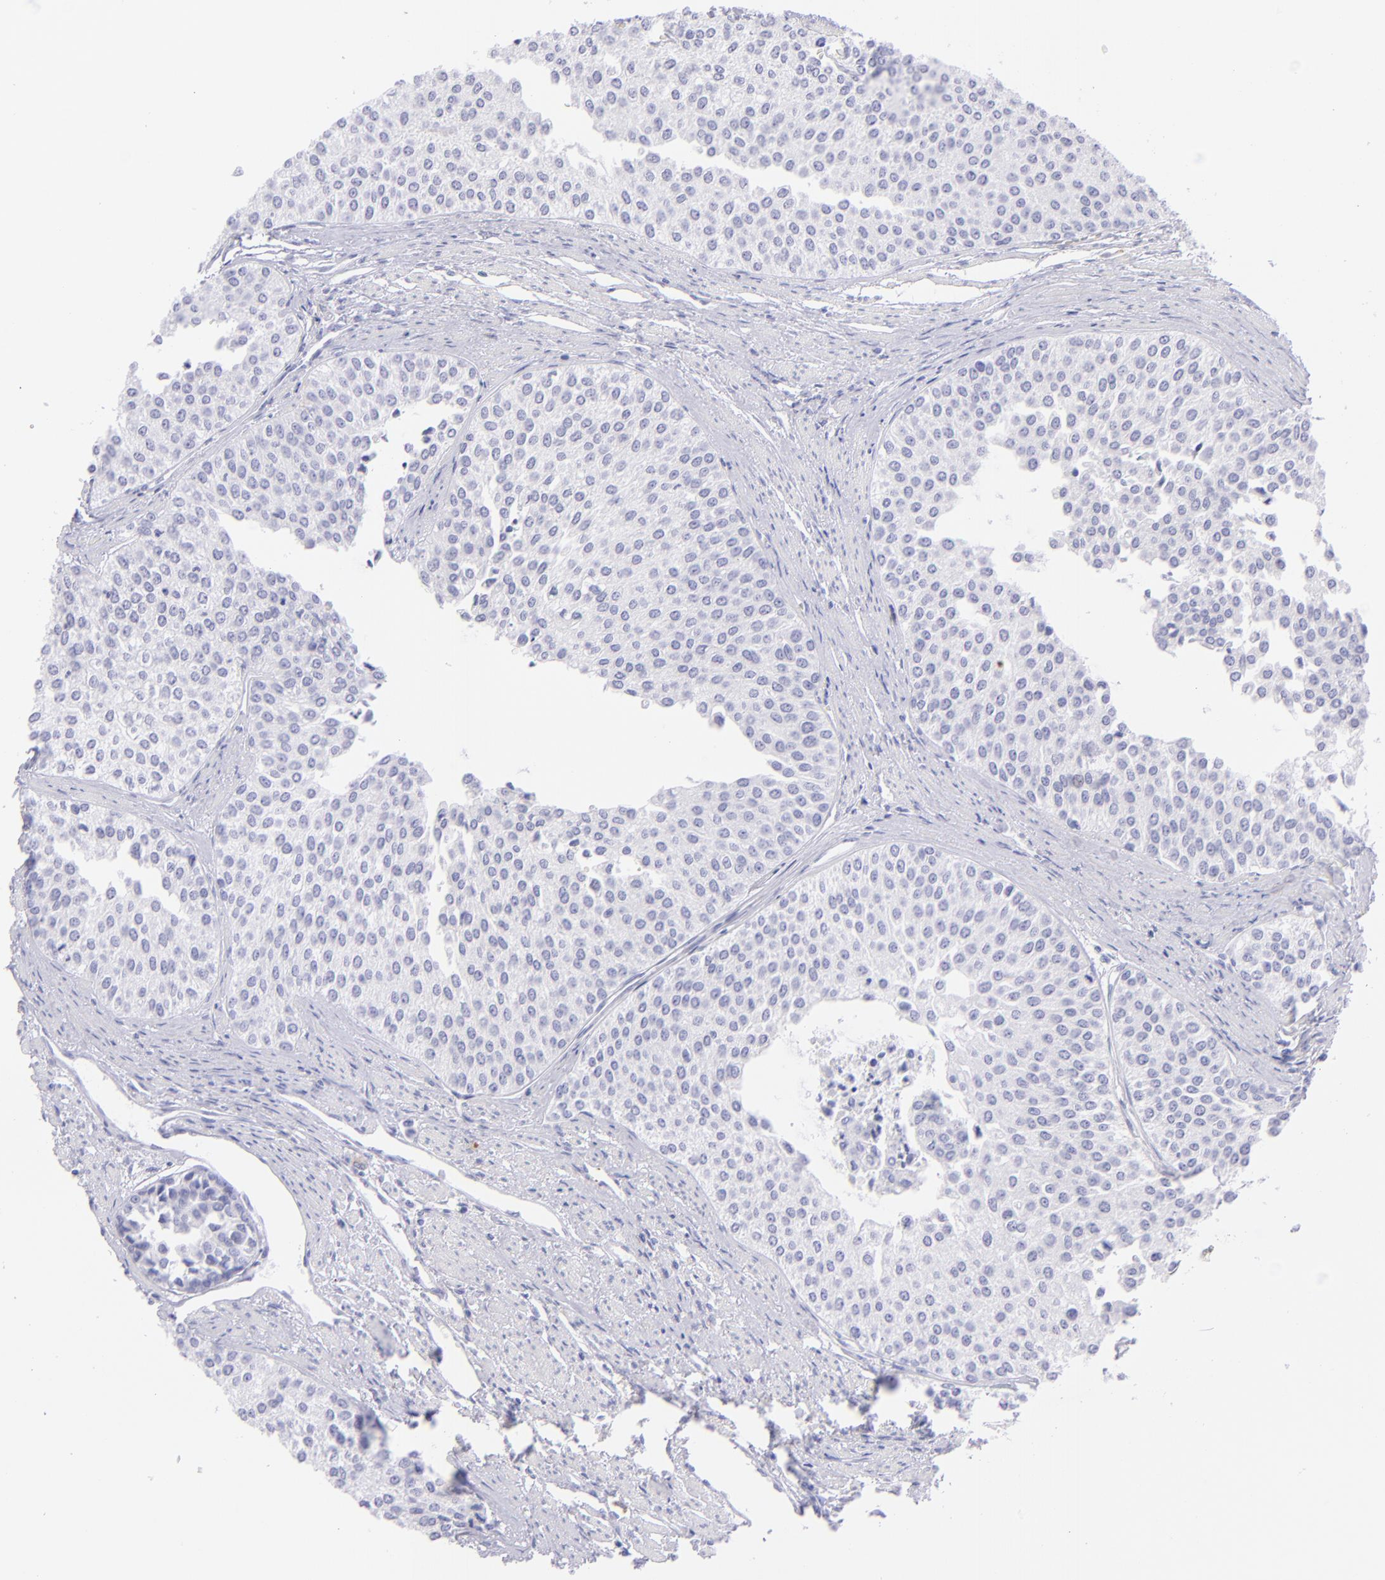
{"staining": {"intensity": "negative", "quantity": "none", "location": "none"}, "tissue": "urothelial cancer", "cell_type": "Tumor cells", "image_type": "cancer", "snomed": [{"axis": "morphology", "description": "Urothelial carcinoma, Low grade"}, {"axis": "topography", "description": "Urinary bladder"}], "caption": "This is a micrograph of IHC staining of urothelial carcinoma (low-grade), which shows no staining in tumor cells. (IHC, brightfield microscopy, high magnification).", "gene": "CD72", "patient": {"sex": "female", "age": 73}}